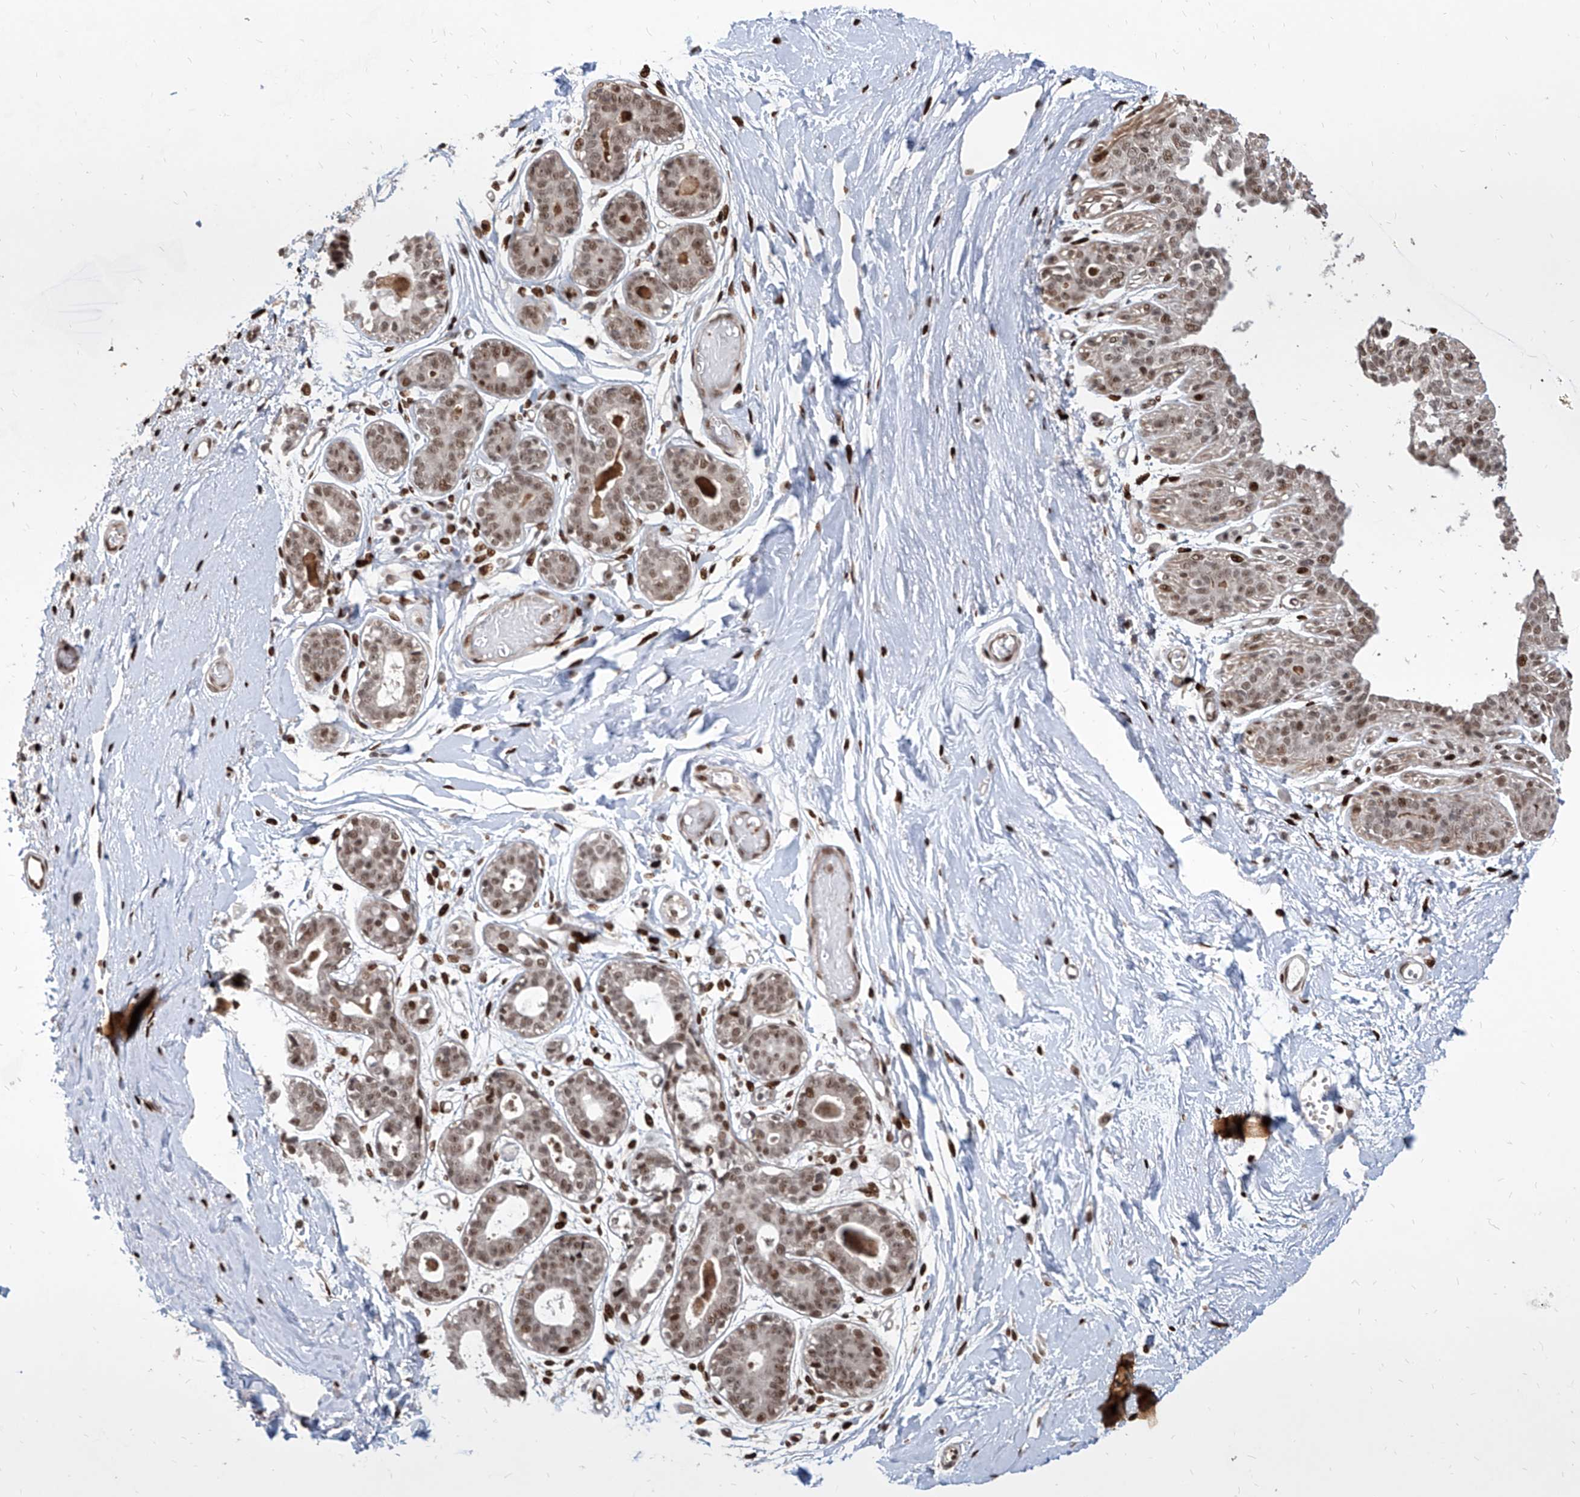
{"staining": {"intensity": "moderate", "quantity": ">75%", "location": "nuclear"}, "tissue": "breast", "cell_type": "Adipocytes", "image_type": "normal", "snomed": [{"axis": "morphology", "description": "Normal tissue, NOS"}, {"axis": "topography", "description": "Breast"}], "caption": "This is a photomicrograph of immunohistochemistry staining of normal breast, which shows moderate positivity in the nuclear of adipocytes.", "gene": "IRF2", "patient": {"sex": "female", "age": 45}}